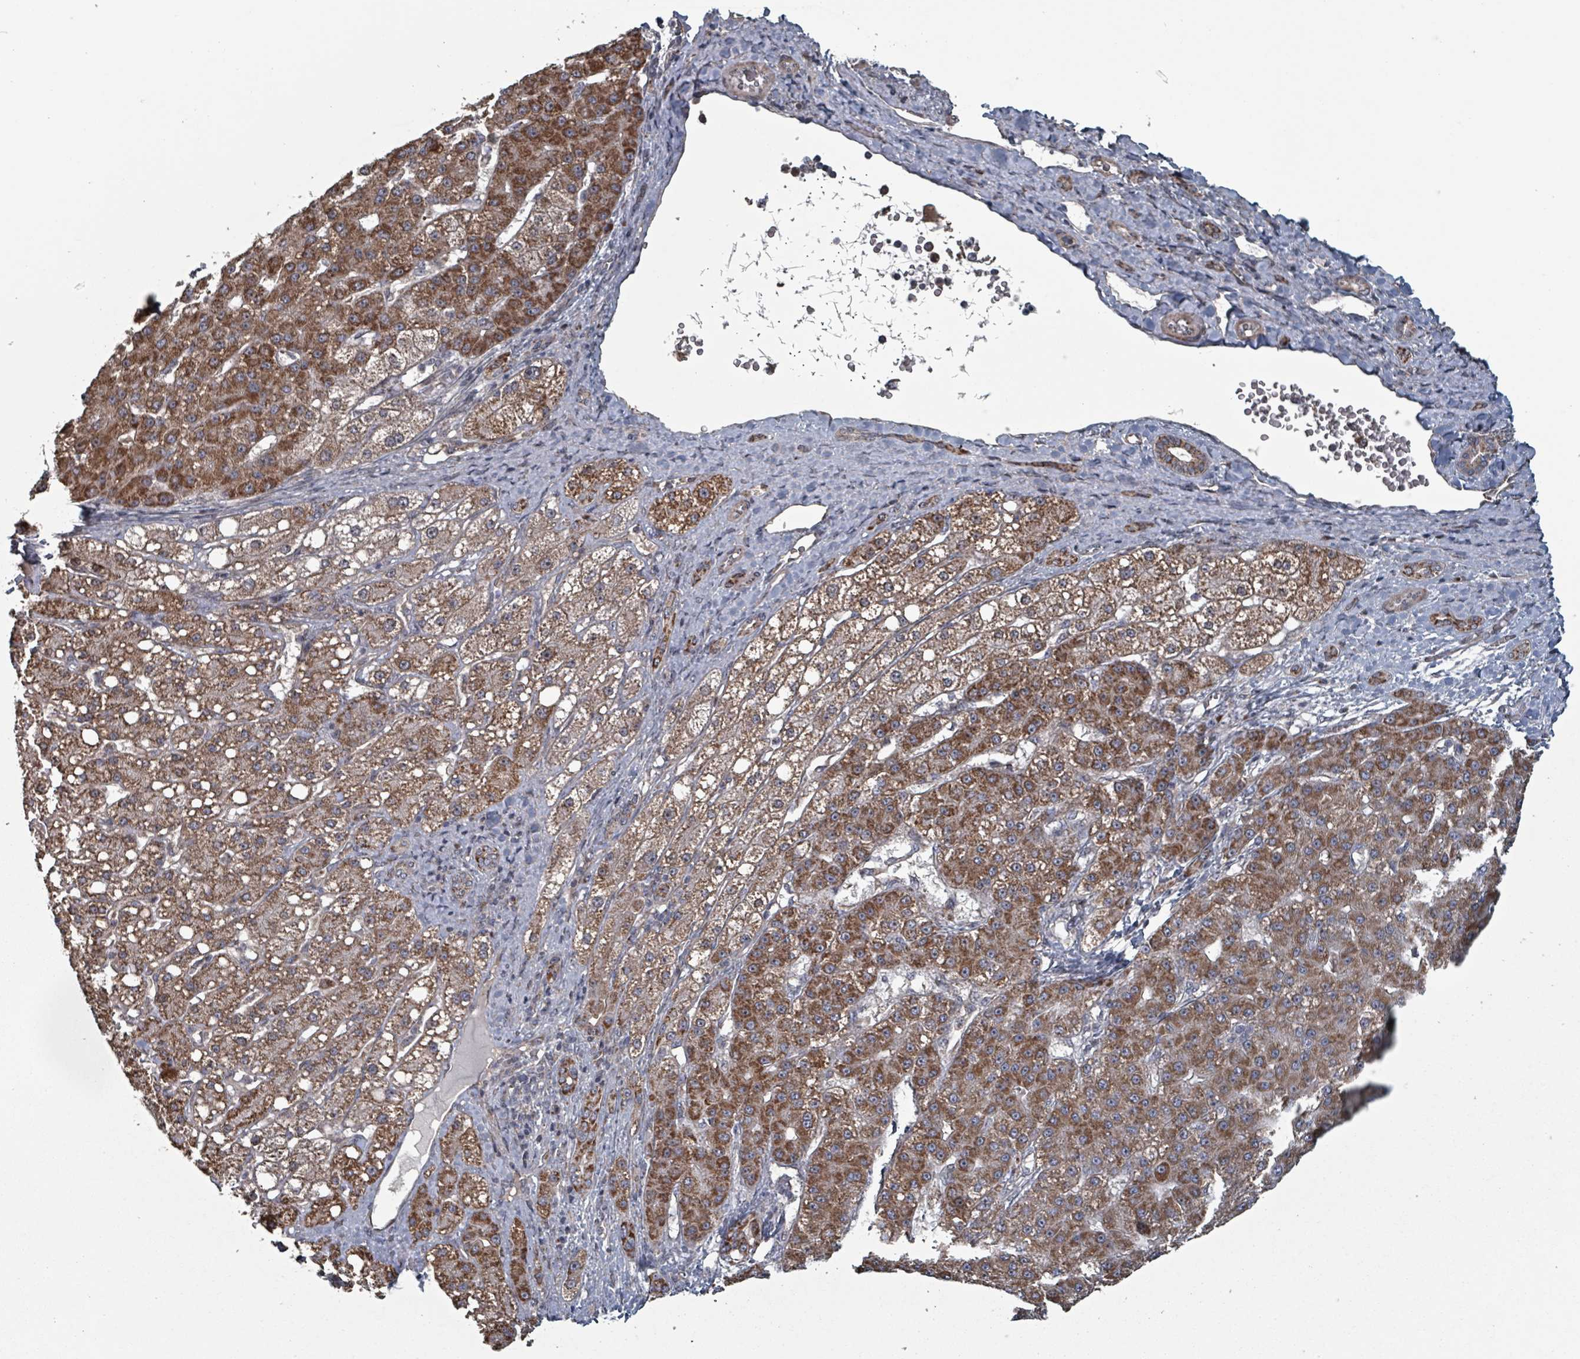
{"staining": {"intensity": "moderate", "quantity": ">75%", "location": "cytoplasmic/membranous"}, "tissue": "liver cancer", "cell_type": "Tumor cells", "image_type": "cancer", "snomed": [{"axis": "morphology", "description": "Carcinoma, Hepatocellular, NOS"}, {"axis": "topography", "description": "Liver"}], "caption": "High-power microscopy captured an IHC photomicrograph of liver cancer (hepatocellular carcinoma), revealing moderate cytoplasmic/membranous expression in approximately >75% of tumor cells. Ihc stains the protein of interest in brown and the nuclei are stained blue.", "gene": "MRPL4", "patient": {"sex": "male", "age": 67}}